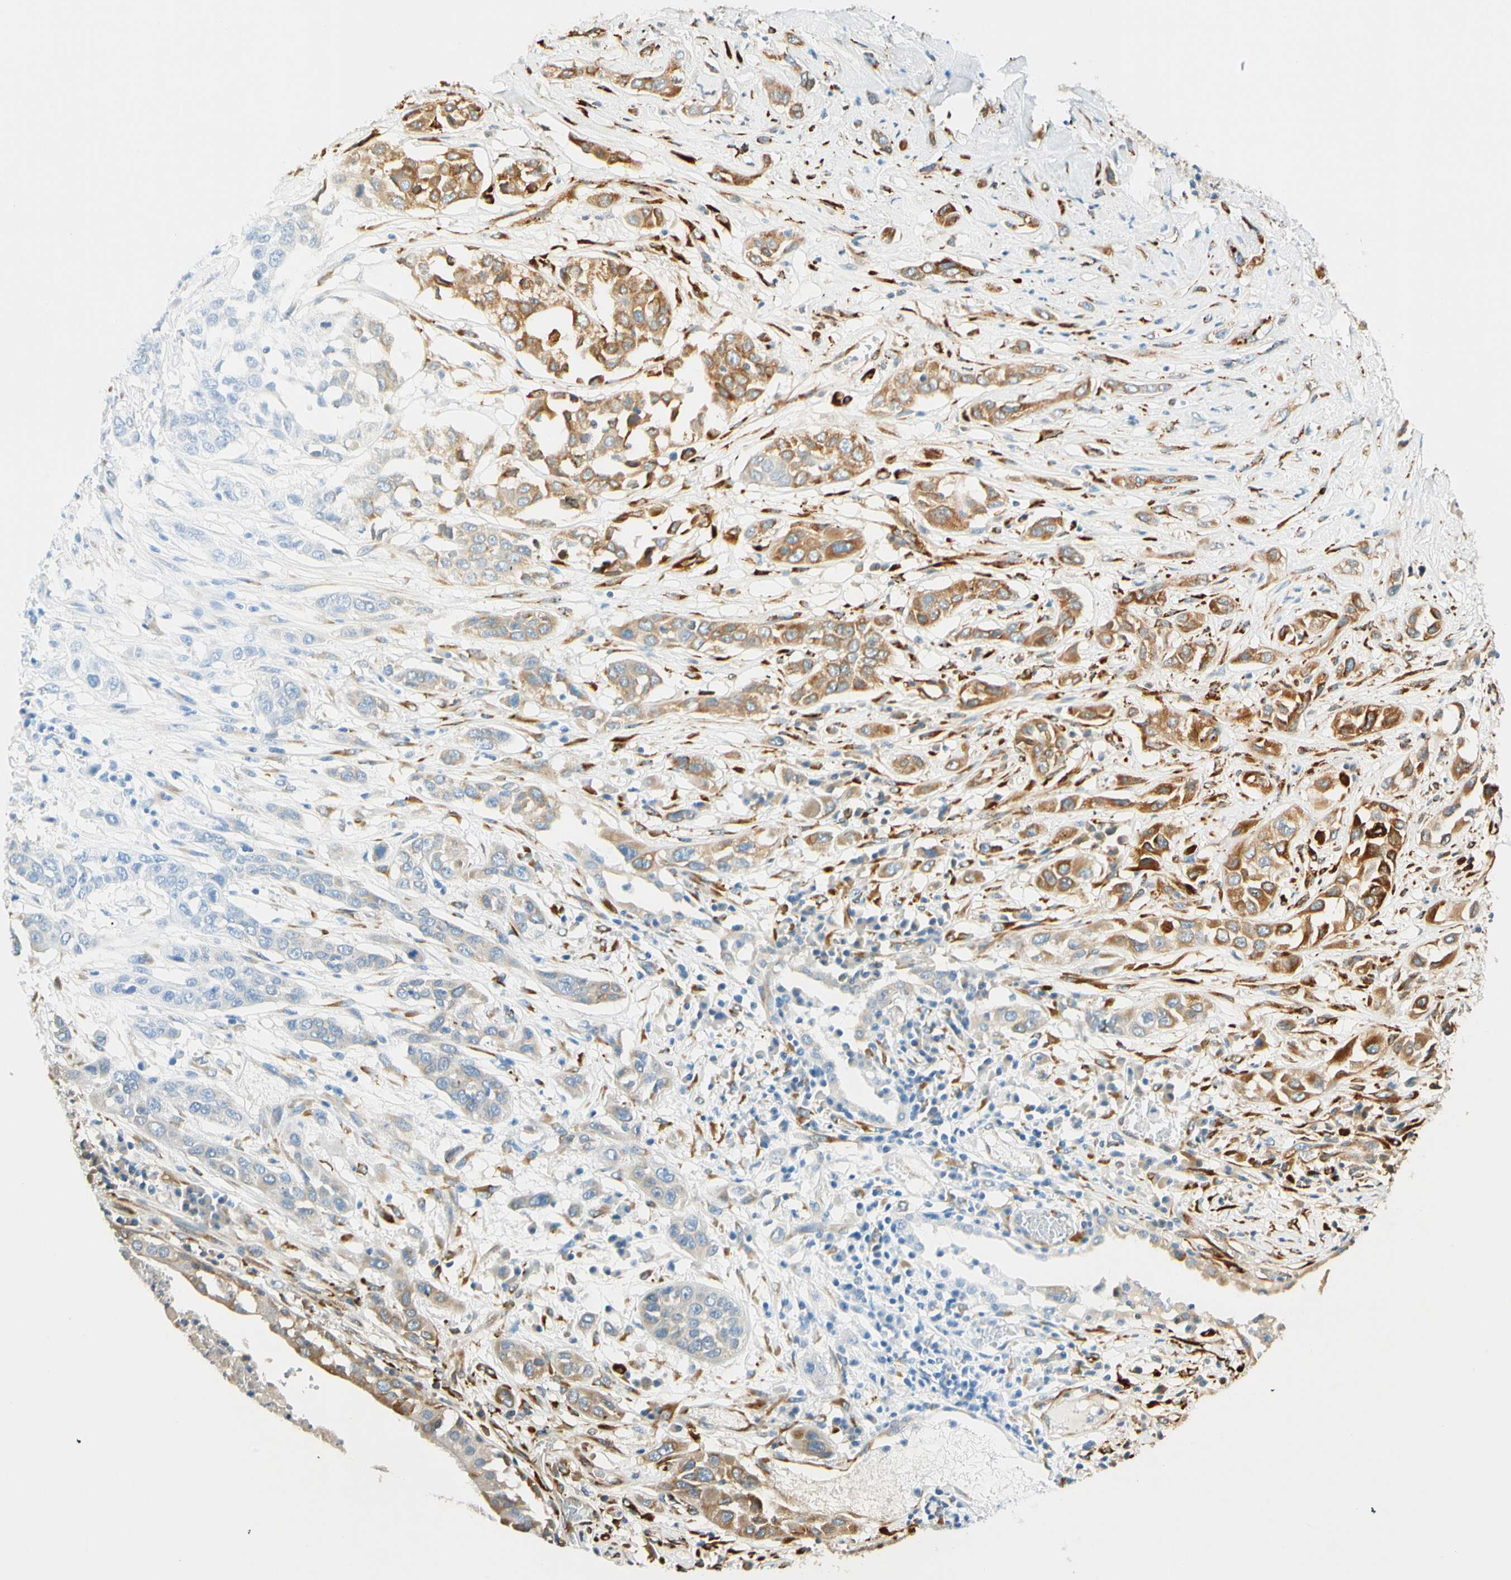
{"staining": {"intensity": "moderate", "quantity": "25%-75%", "location": "cytoplasmic/membranous"}, "tissue": "lung cancer", "cell_type": "Tumor cells", "image_type": "cancer", "snomed": [{"axis": "morphology", "description": "Squamous cell carcinoma, NOS"}, {"axis": "topography", "description": "Lung"}], "caption": "Protein staining shows moderate cytoplasmic/membranous expression in about 25%-75% of tumor cells in lung cancer (squamous cell carcinoma). (DAB (3,3'-diaminobenzidine) = brown stain, brightfield microscopy at high magnification).", "gene": "FKBP7", "patient": {"sex": "male", "age": 71}}